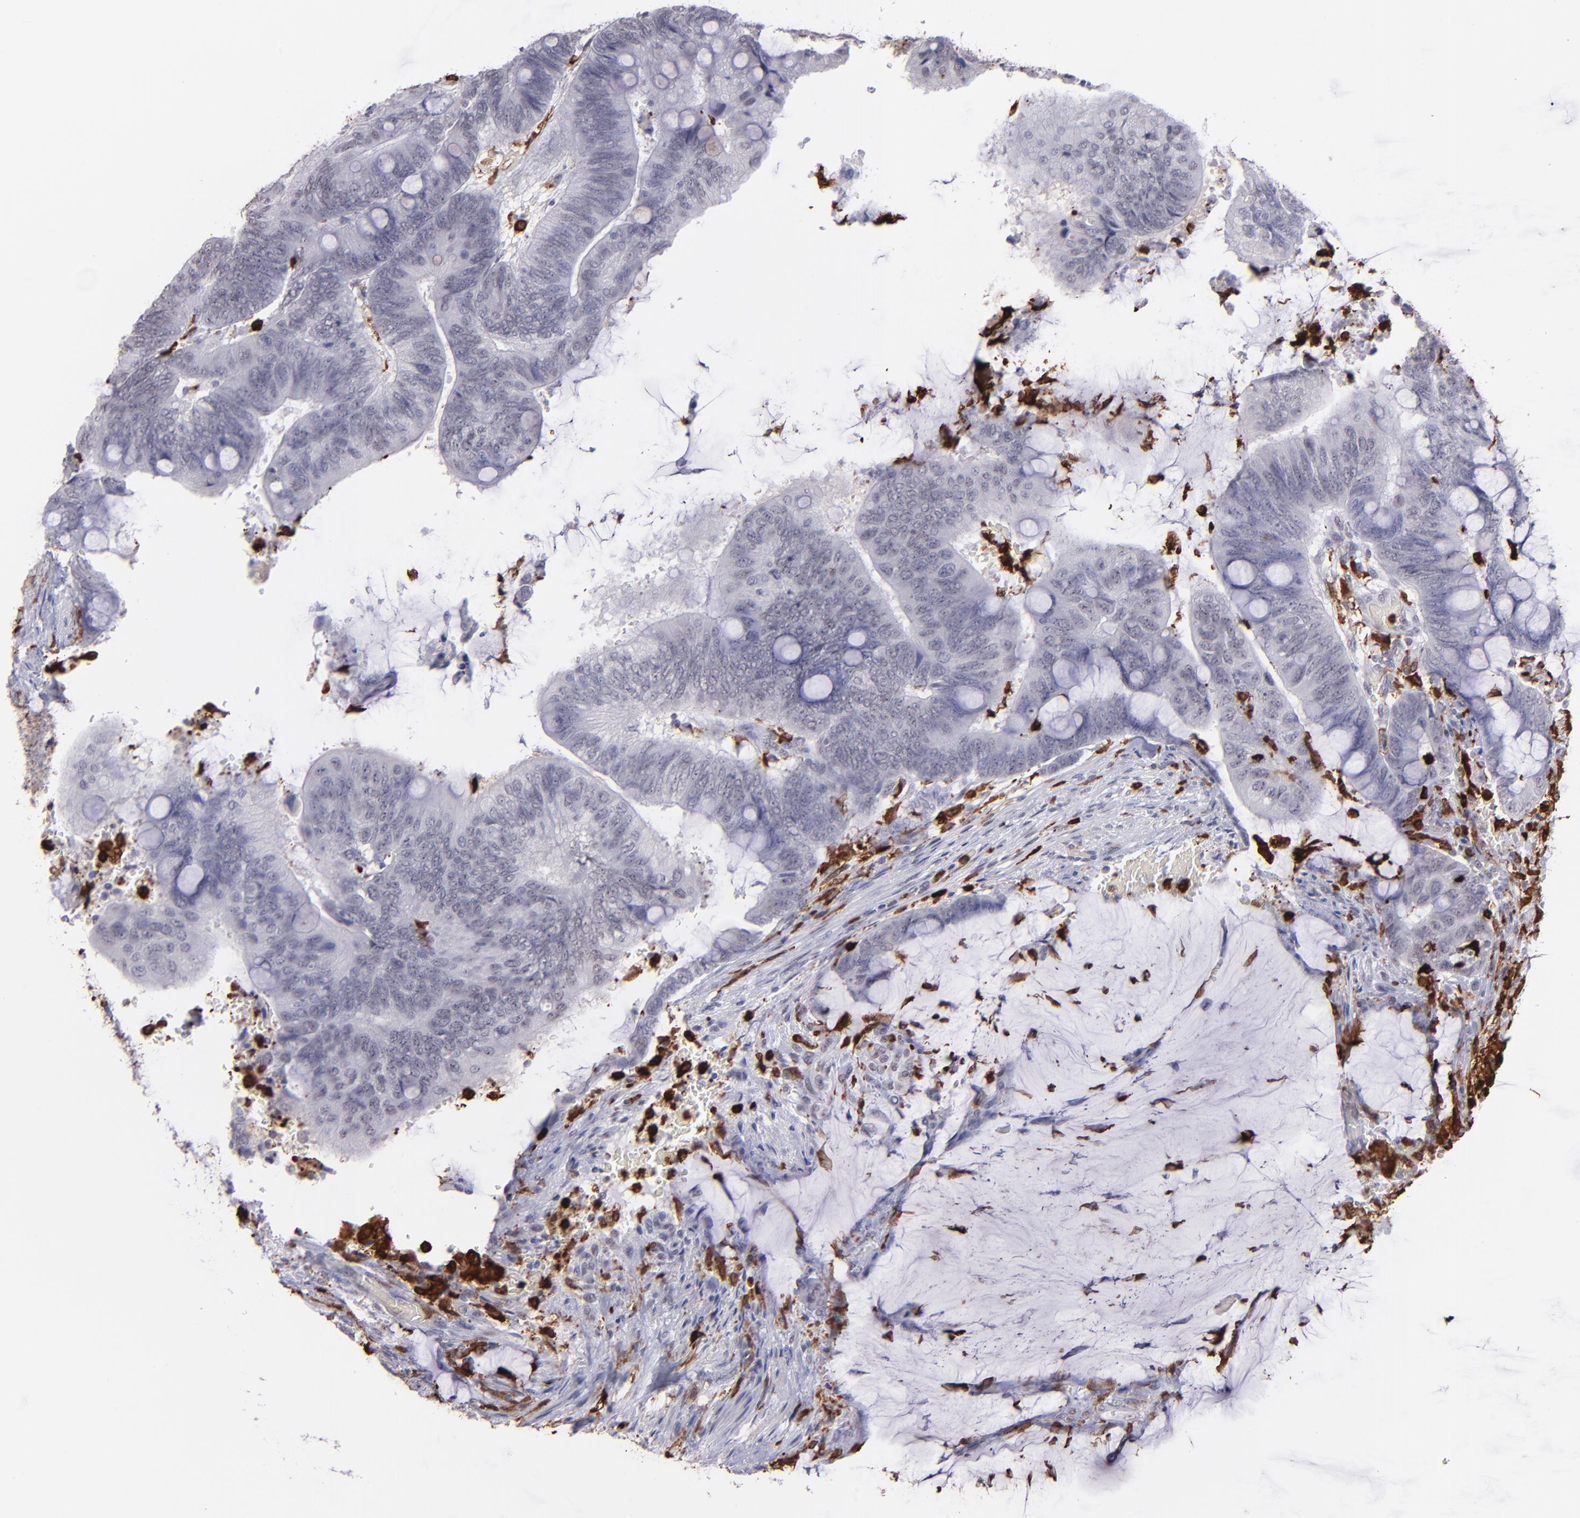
{"staining": {"intensity": "negative", "quantity": "none", "location": "none"}, "tissue": "colorectal cancer", "cell_type": "Tumor cells", "image_type": "cancer", "snomed": [{"axis": "morphology", "description": "Normal tissue, NOS"}, {"axis": "morphology", "description": "Adenocarcinoma, NOS"}, {"axis": "topography", "description": "Rectum"}], "caption": "A high-resolution histopathology image shows immunohistochemistry (IHC) staining of colorectal adenocarcinoma, which exhibits no significant expression in tumor cells.", "gene": "NCF2", "patient": {"sex": "male", "age": 92}}